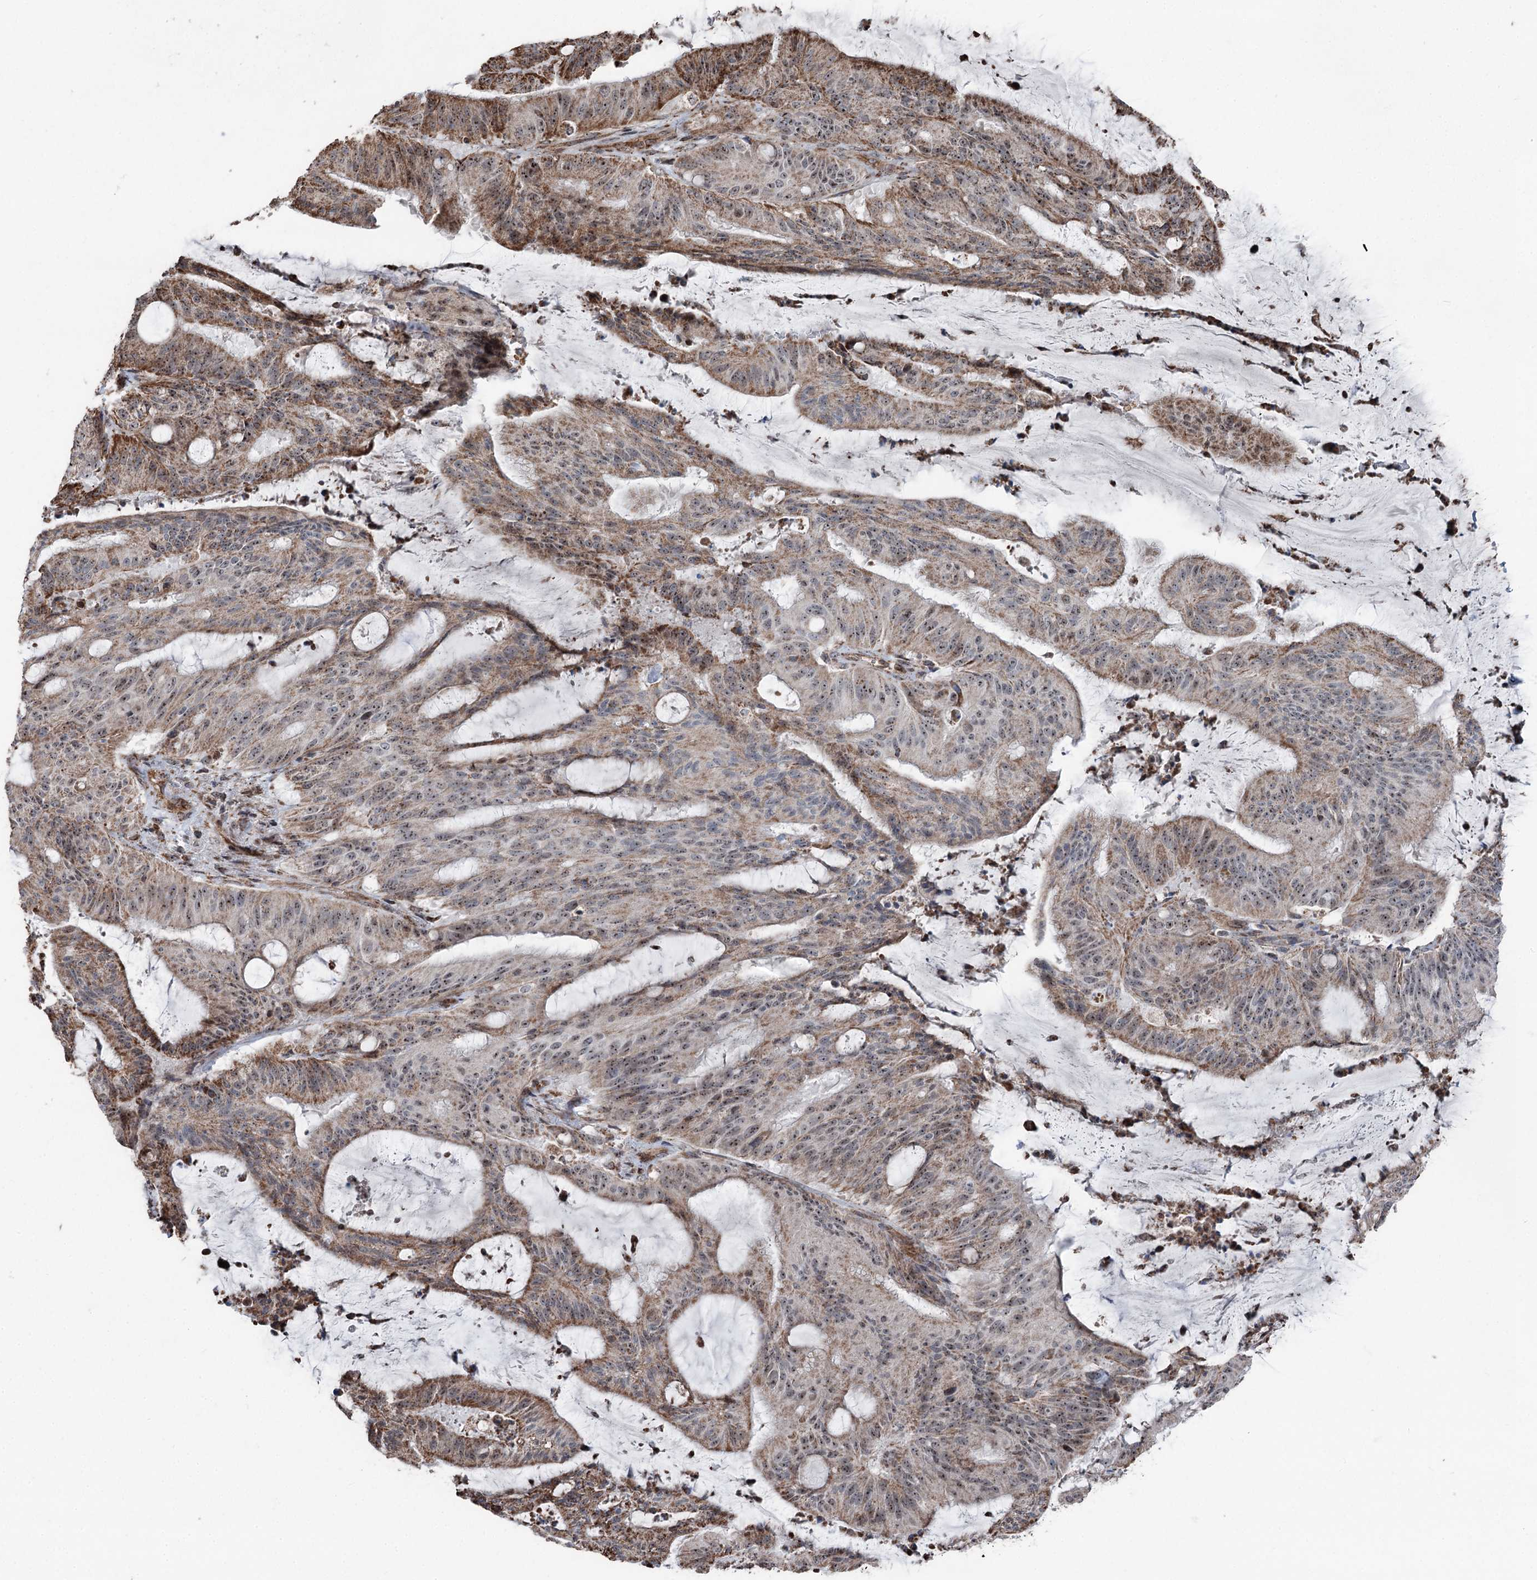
{"staining": {"intensity": "moderate", "quantity": ">75%", "location": "cytoplasmic/membranous,nuclear"}, "tissue": "liver cancer", "cell_type": "Tumor cells", "image_type": "cancer", "snomed": [{"axis": "morphology", "description": "Normal tissue, NOS"}, {"axis": "morphology", "description": "Cholangiocarcinoma"}, {"axis": "topography", "description": "Liver"}, {"axis": "topography", "description": "Peripheral nerve tissue"}], "caption": "Liver cholangiocarcinoma stained for a protein reveals moderate cytoplasmic/membranous and nuclear positivity in tumor cells. (brown staining indicates protein expression, while blue staining denotes nuclei).", "gene": "STEEP1", "patient": {"sex": "female", "age": 73}}